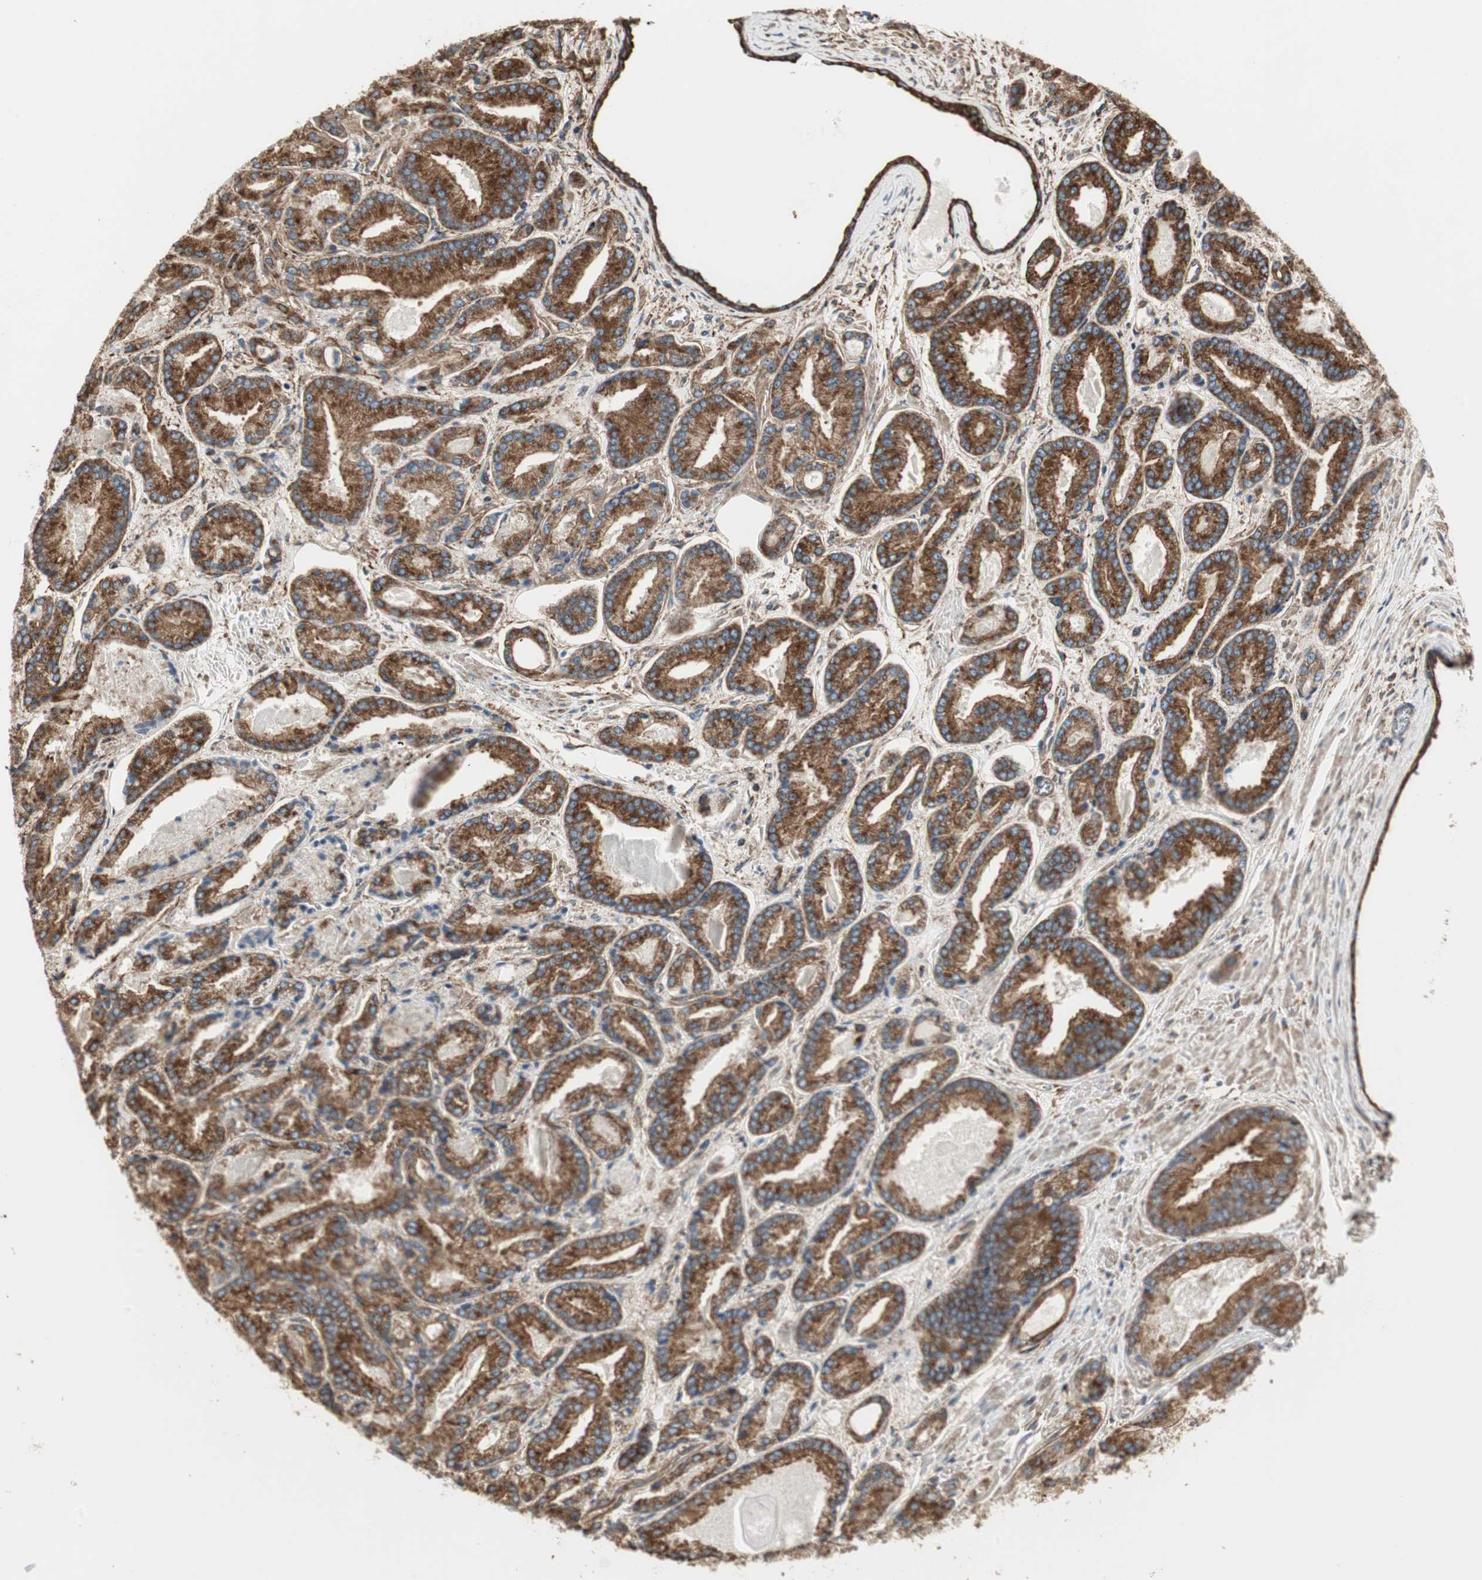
{"staining": {"intensity": "strong", "quantity": ">75%", "location": "cytoplasmic/membranous"}, "tissue": "prostate cancer", "cell_type": "Tumor cells", "image_type": "cancer", "snomed": [{"axis": "morphology", "description": "Adenocarcinoma, Low grade"}, {"axis": "topography", "description": "Prostate"}], "caption": "Prostate cancer tissue reveals strong cytoplasmic/membranous positivity in approximately >75% of tumor cells", "gene": "H6PD", "patient": {"sex": "male", "age": 59}}